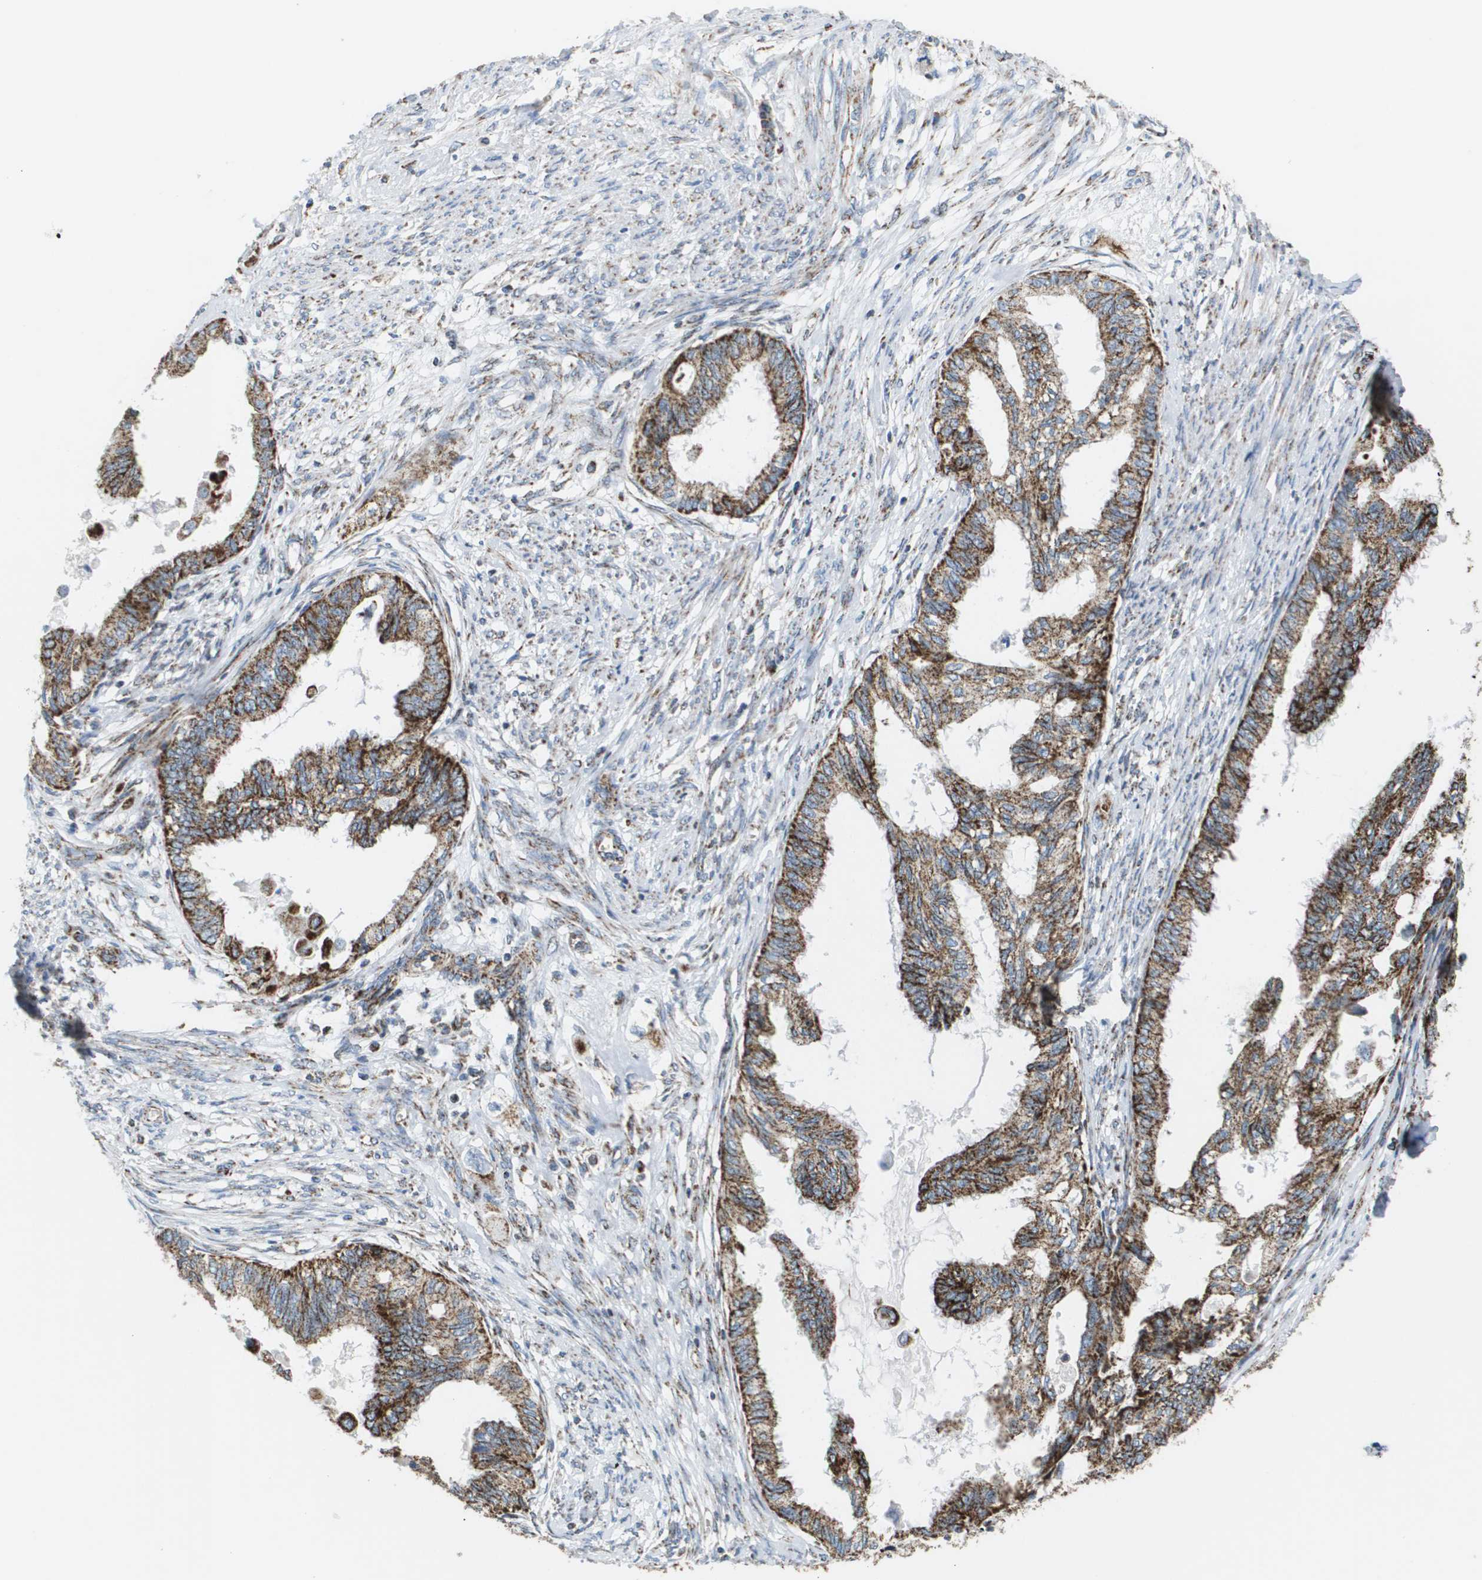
{"staining": {"intensity": "strong", "quantity": ">75%", "location": "cytoplasmic/membranous"}, "tissue": "cervical cancer", "cell_type": "Tumor cells", "image_type": "cancer", "snomed": [{"axis": "morphology", "description": "Normal tissue, NOS"}, {"axis": "morphology", "description": "Adenocarcinoma, NOS"}, {"axis": "topography", "description": "Cervix"}, {"axis": "topography", "description": "Endometrium"}], "caption": "Tumor cells exhibit high levels of strong cytoplasmic/membranous positivity in about >75% of cells in human cervical cancer.", "gene": "ATP5F1B", "patient": {"sex": "female", "age": 86}}